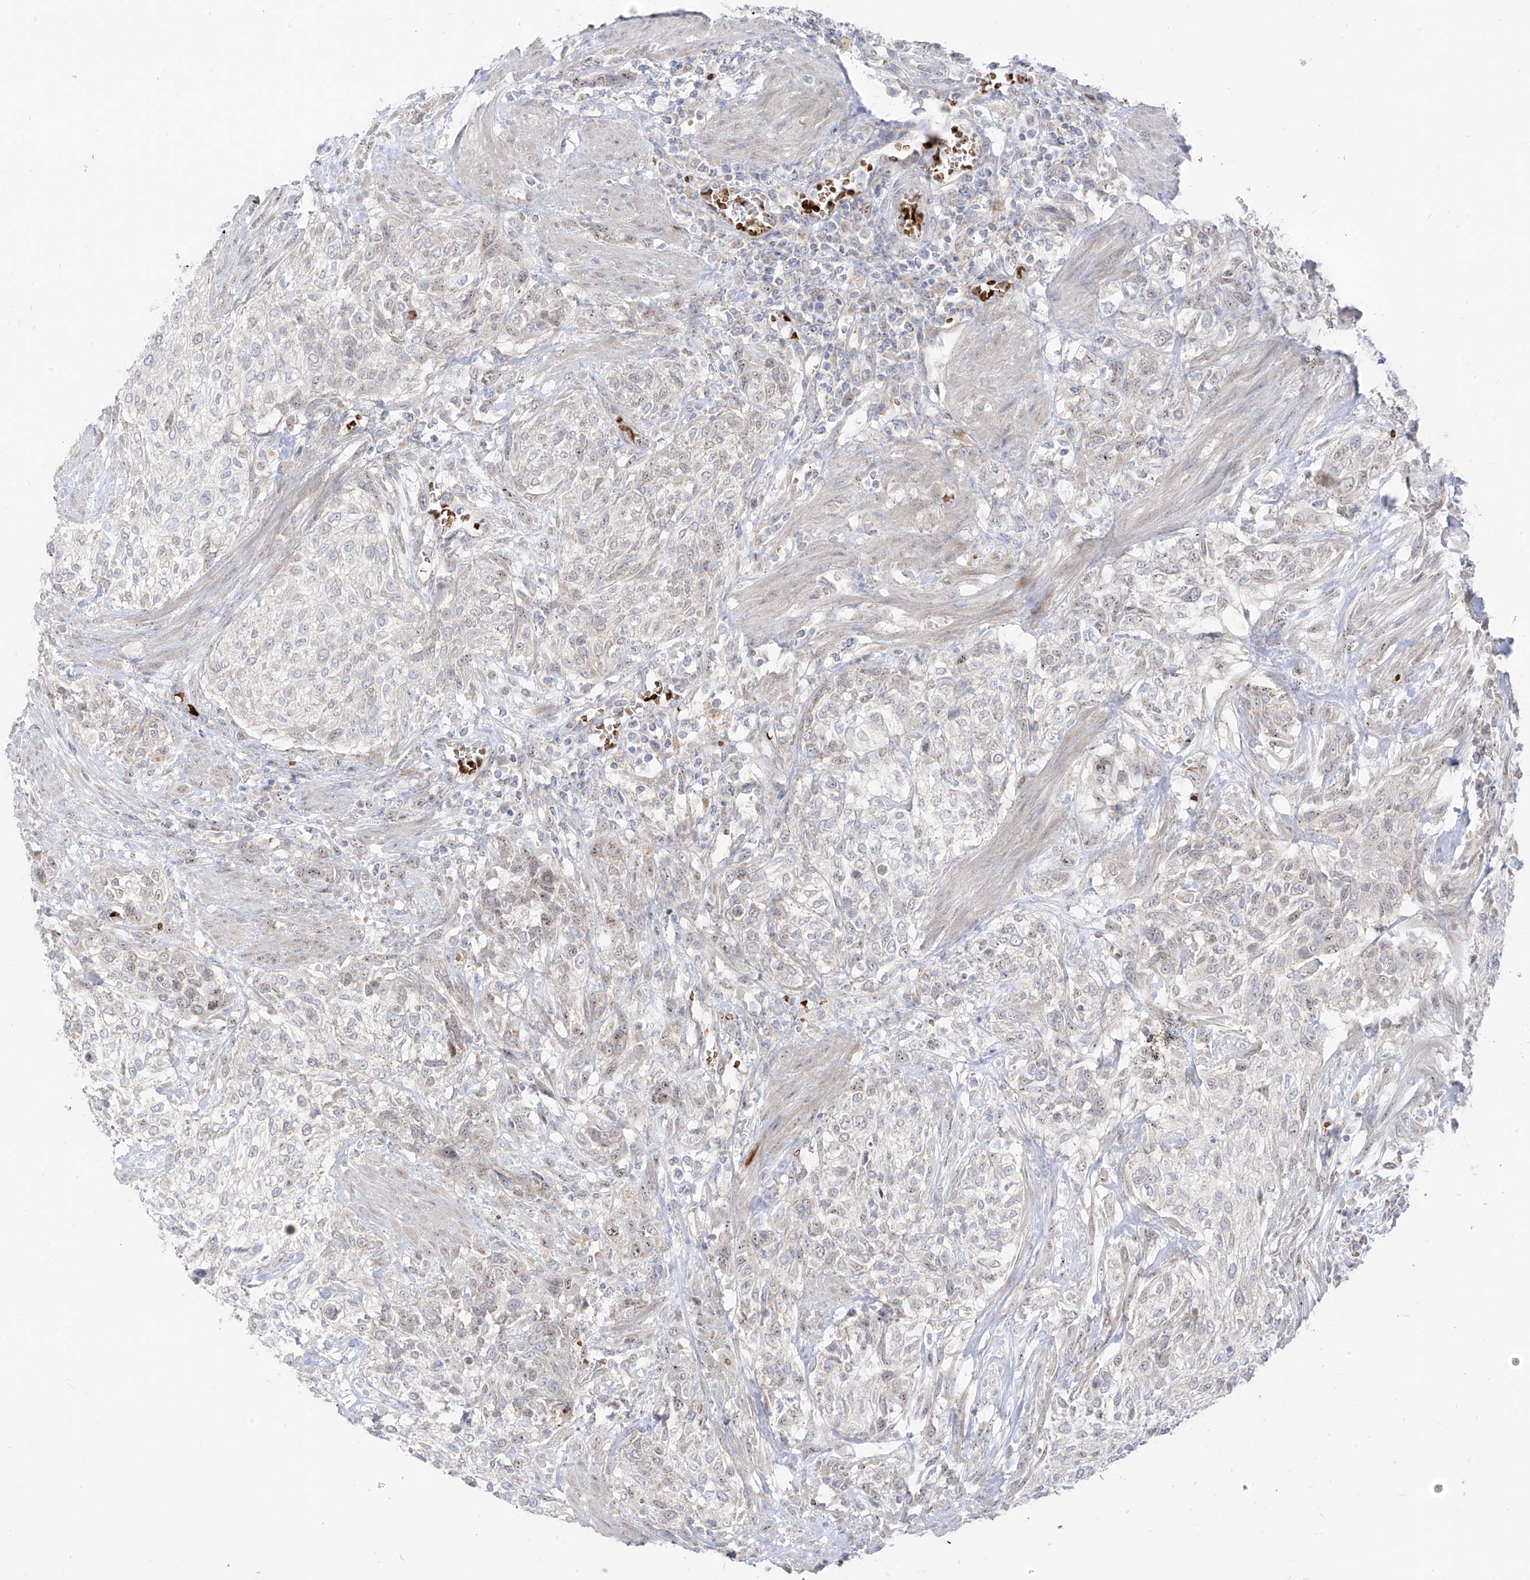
{"staining": {"intensity": "negative", "quantity": "none", "location": "none"}, "tissue": "urothelial cancer", "cell_type": "Tumor cells", "image_type": "cancer", "snomed": [{"axis": "morphology", "description": "Urothelial carcinoma, High grade"}, {"axis": "topography", "description": "Urinary bladder"}], "caption": "Immunohistochemical staining of high-grade urothelial carcinoma shows no significant positivity in tumor cells.", "gene": "ARHGEF40", "patient": {"sex": "male", "age": 35}}